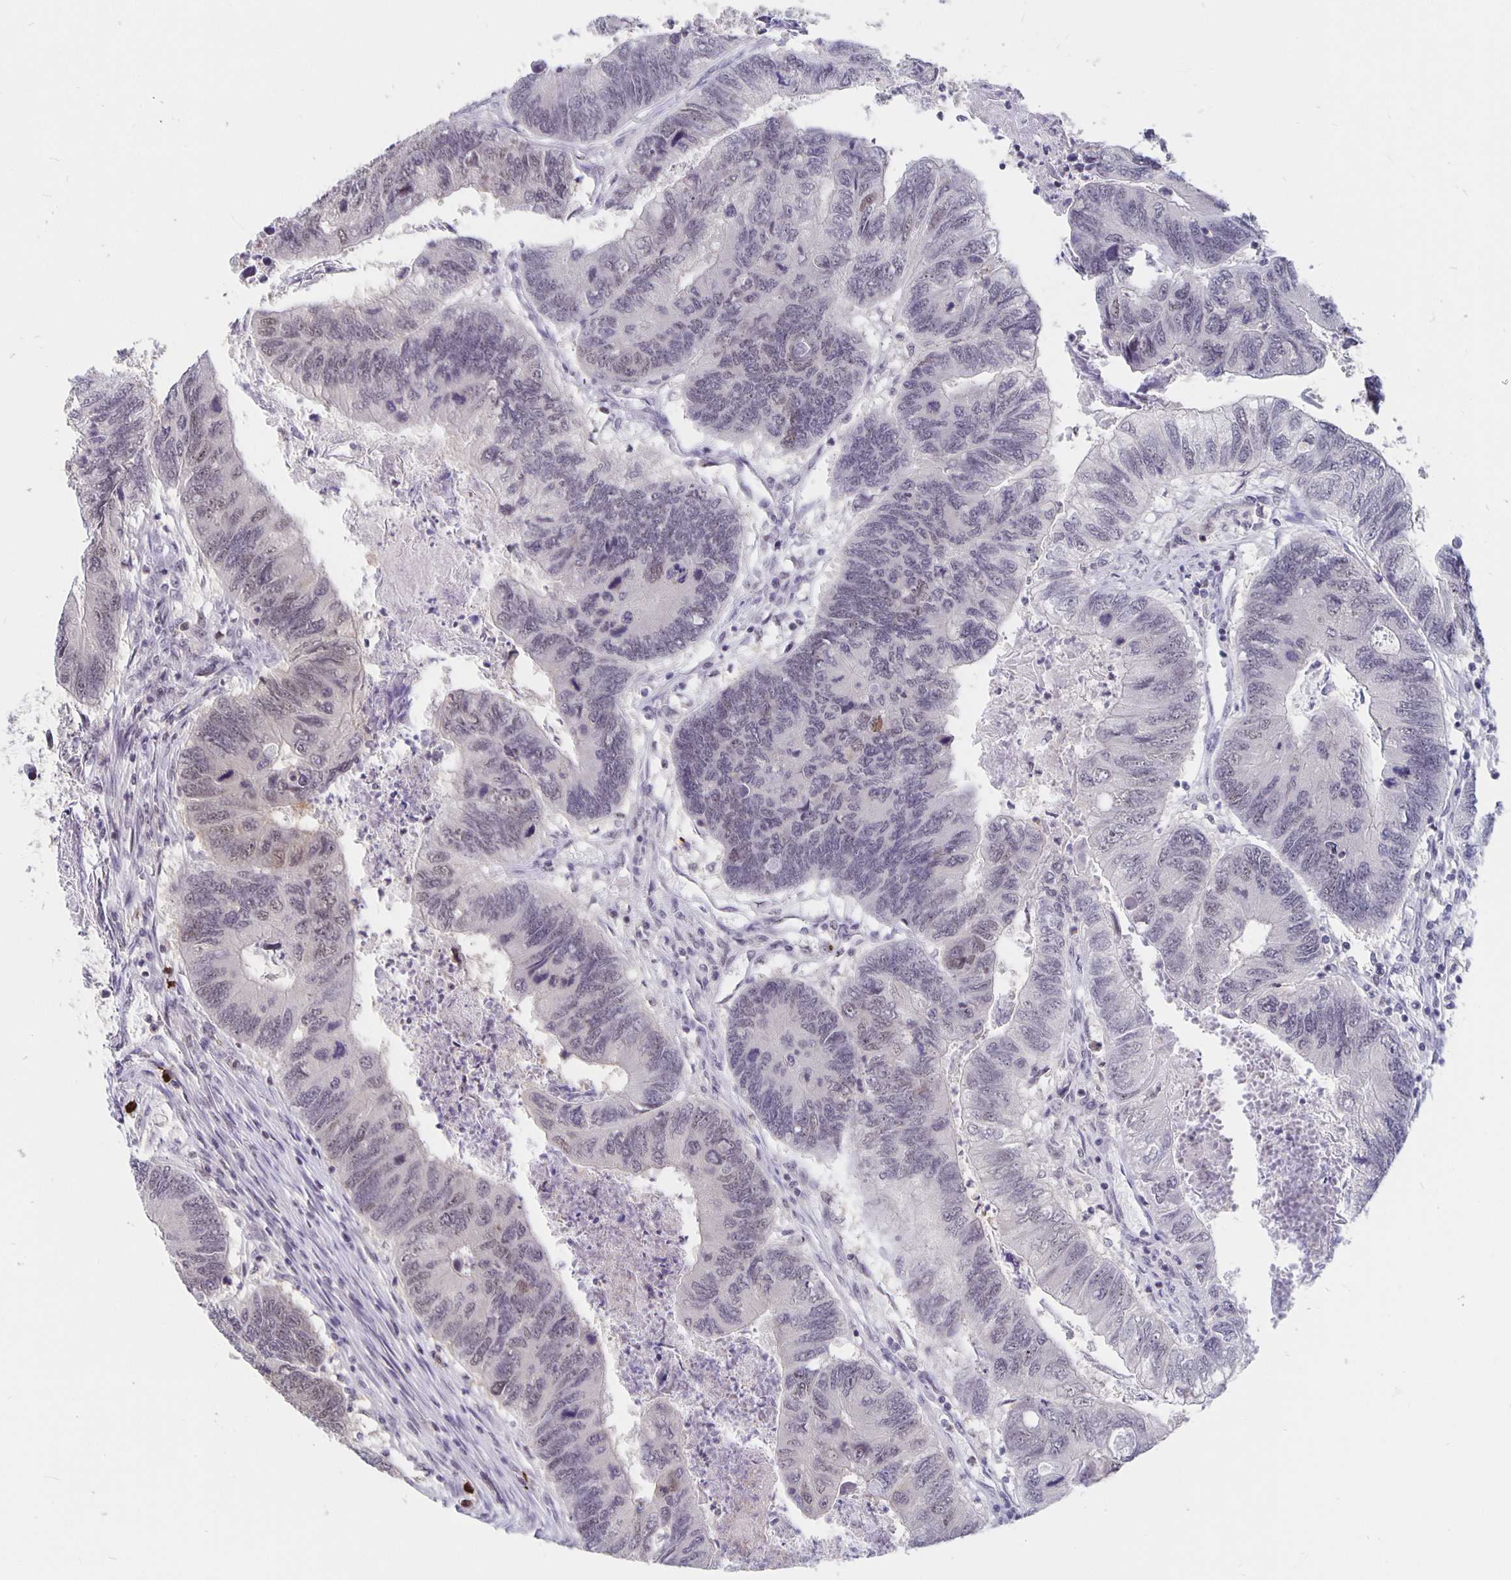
{"staining": {"intensity": "weak", "quantity": "<25%", "location": "nuclear"}, "tissue": "colorectal cancer", "cell_type": "Tumor cells", "image_type": "cancer", "snomed": [{"axis": "morphology", "description": "Adenocarcinoma, NOS"}, {"axis": "topography", "description": "Colon"}], "caption": "An immunohistochemistry (IHC) image of adenocarcinoma (colorectal) is shown. There is no staining in tumor cells of adenocarcinoma (colorectal).", "gene": "ZNF691", "patient": {"sex": "female", "age": 67}}